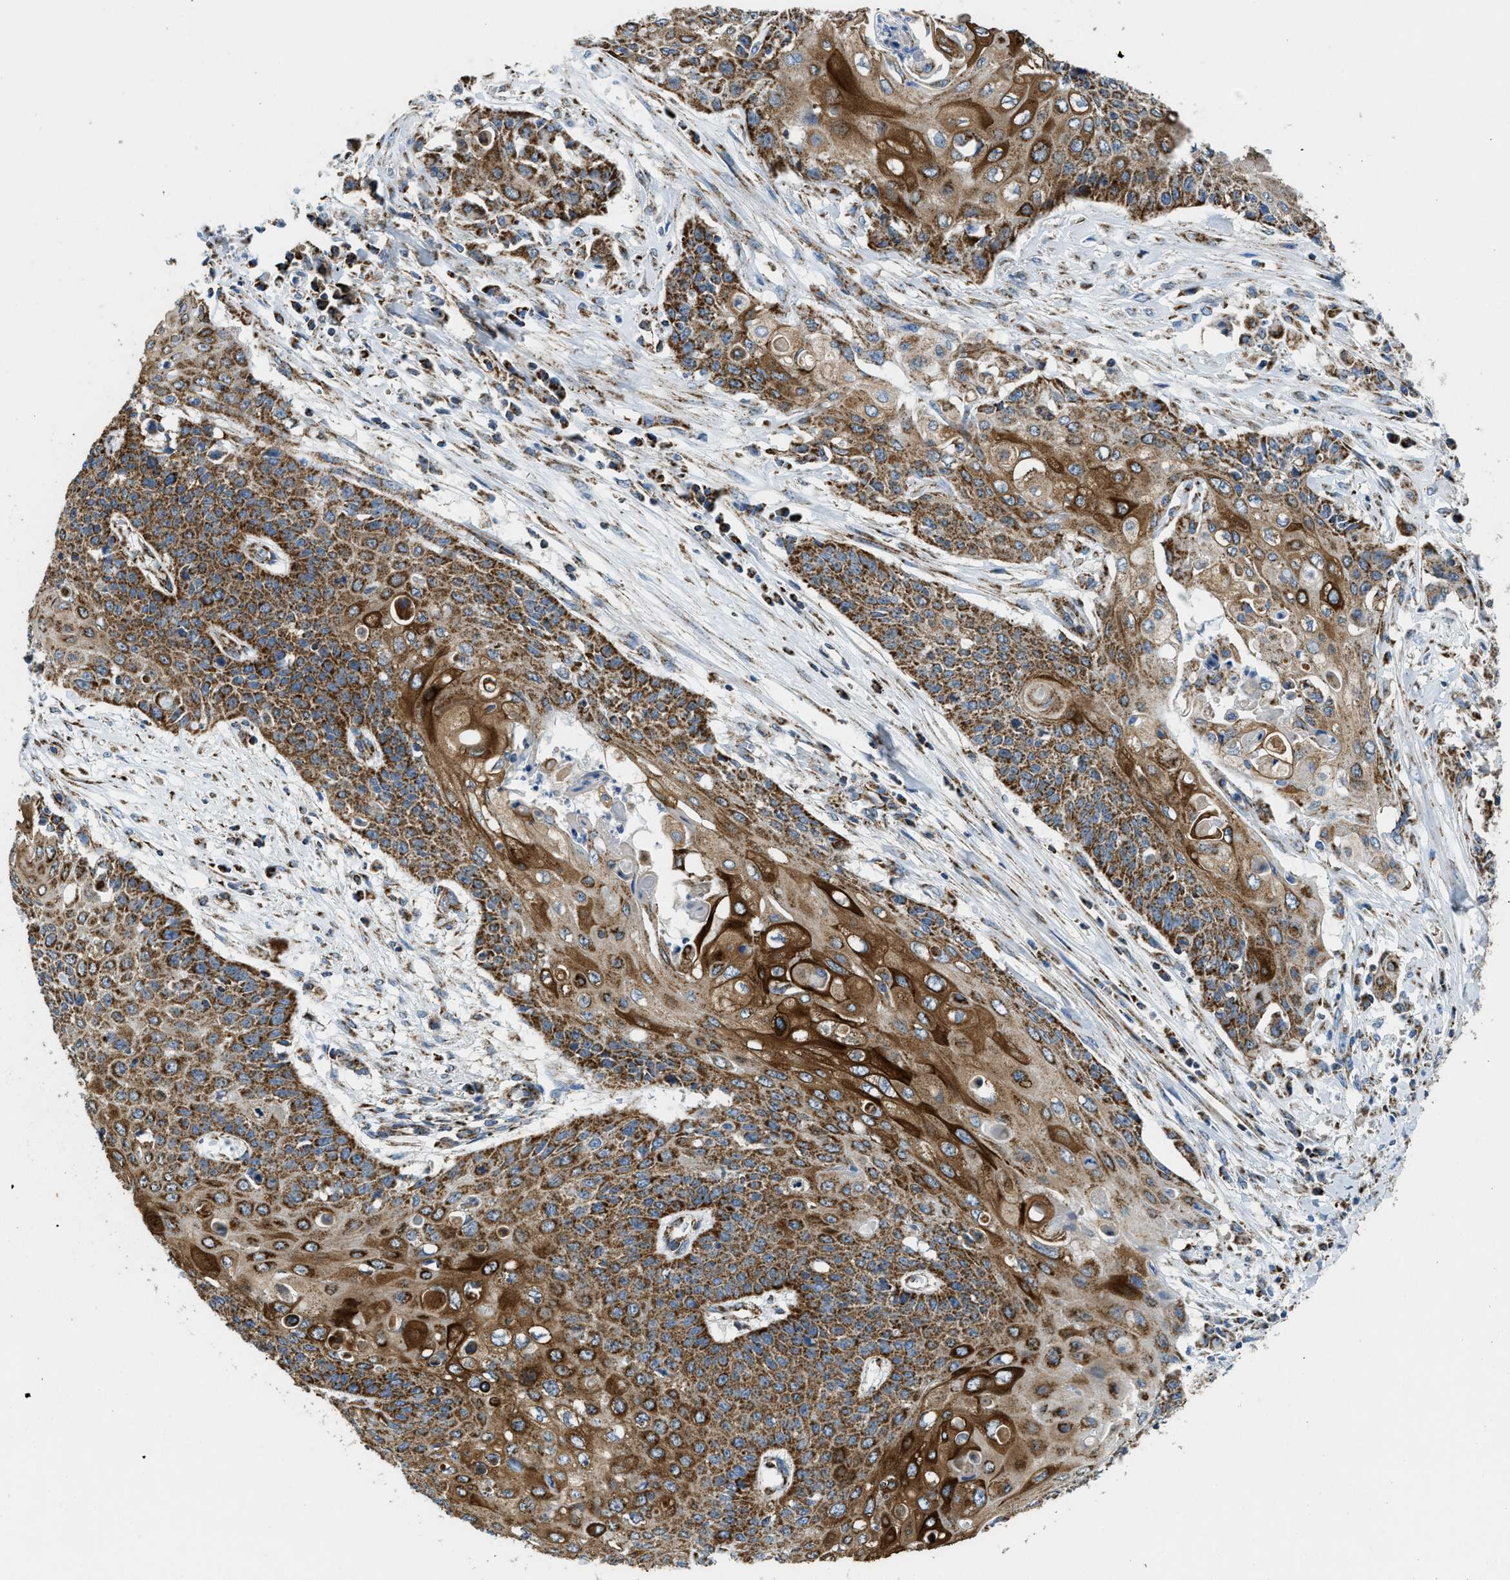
{"staining": {"intensity": "strong", "quantity": ">75%", "location": "cytoplasmic/membranous"}, "tissue": "cervical cancer", "cell_type": "Tumor cells", "image_type": "cancer", "snomed": [{"axis": "morphology", "description": "Squamous cell carcinoma, NOS"}, {"axis": "topography", "description": "Cervix"}], "caption": "Immunohistochemical staining of cervical cancer reveals strong cytoplasmic/membranous protein staining in approximately >75% of tumor cells.", "gene": "STK33", "patient": {"sex": "female", "age": 39}}